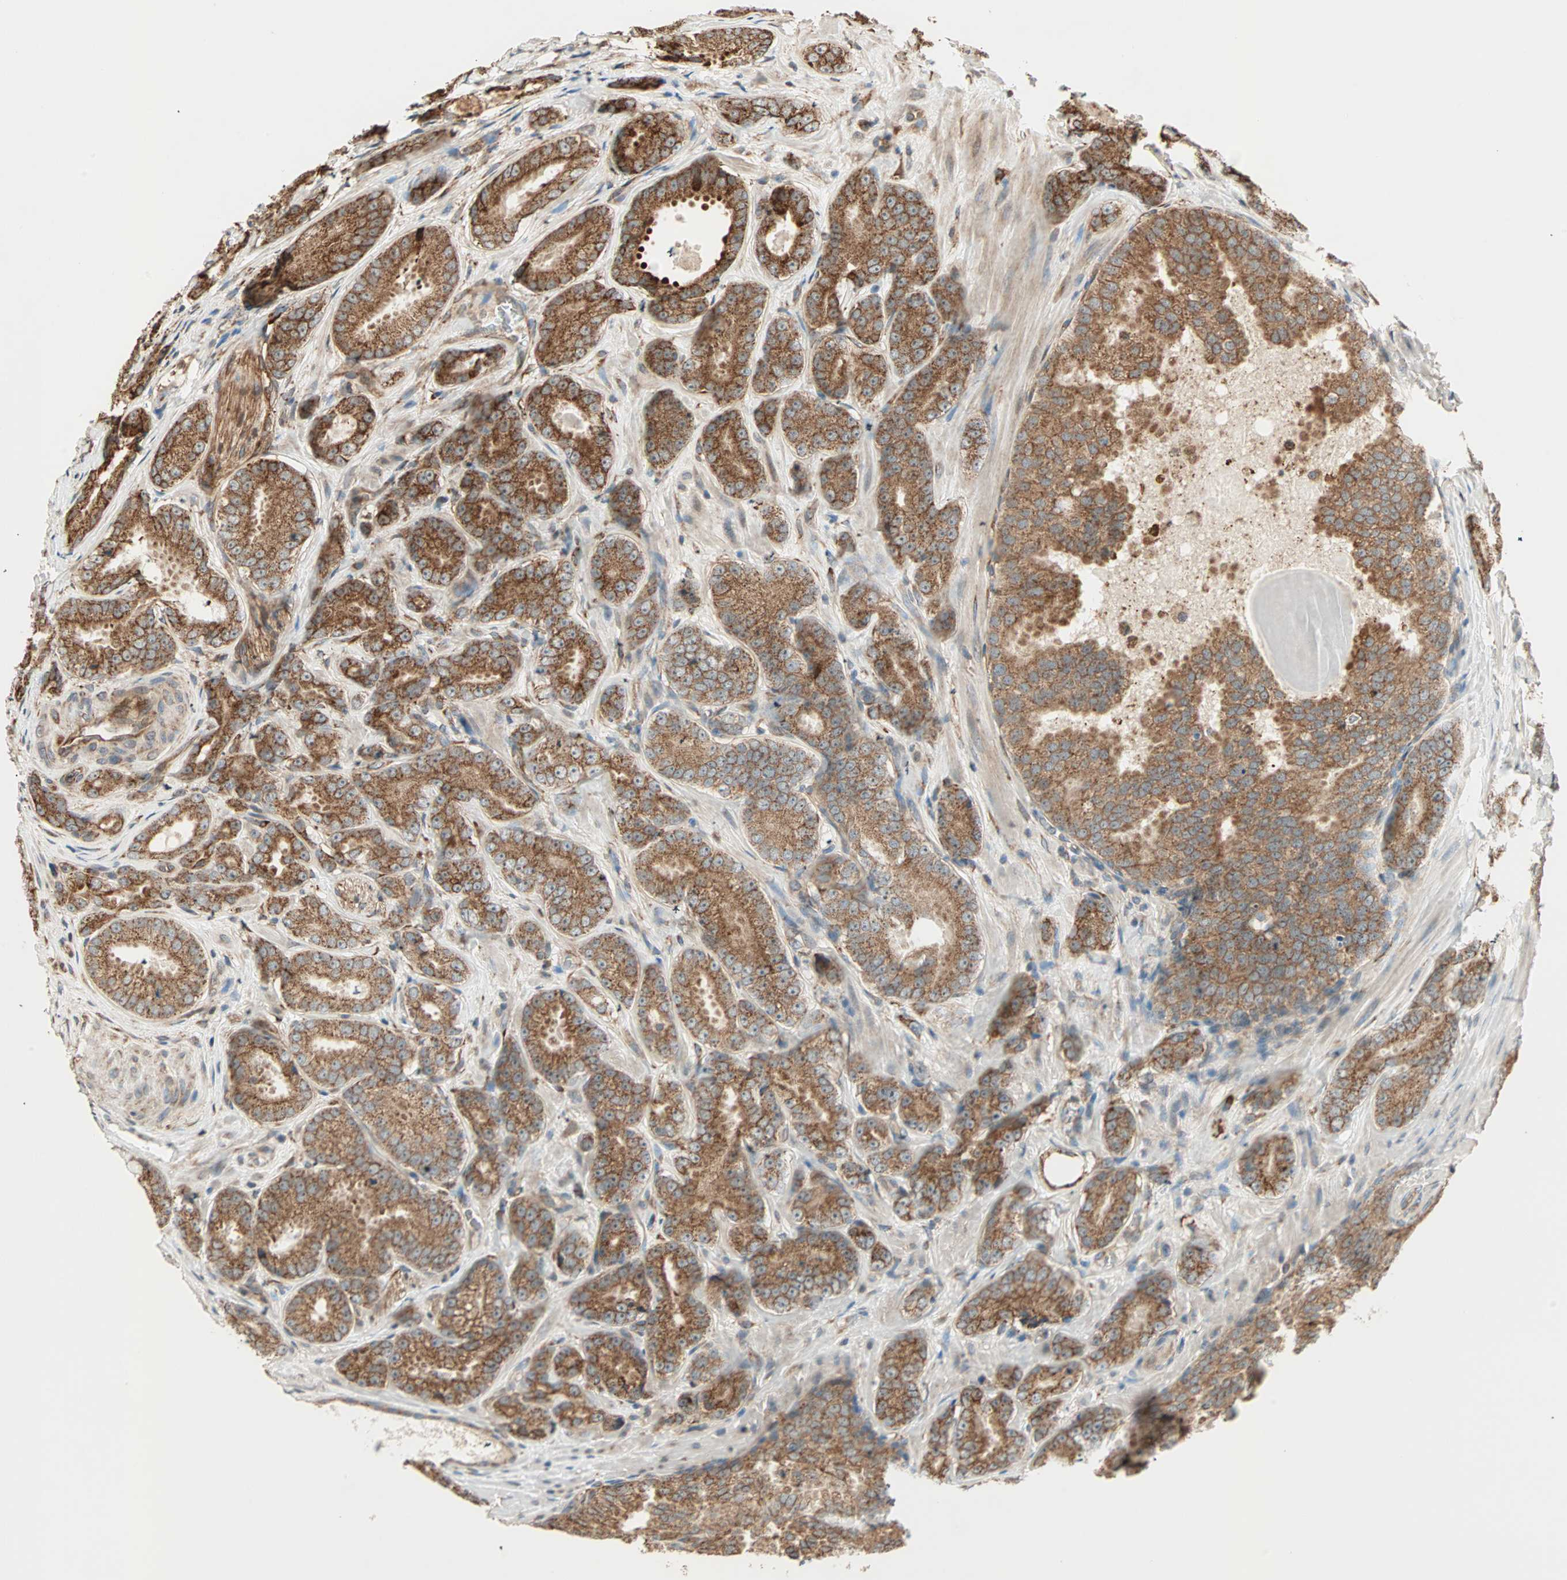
{"staining": {"intensity": "strong", "quantity": ">75%", "location": "cytoplasmic/membranous"}, "tissue": "prostate cancer", "cell_type": "Tumor cells", "image_type": "cancer", "snomed": [{"axis": "morphology", "description": "Adenocarcinoma, High grade"}, {"axis": "topography", "description": "Prostate"}], "caption": "About >75% of tumor cells in human prostate adenocarcinoma (high-grade) exhibit strong cytoplasmic/membranous protein positivity as visualized by brown immunohistochemical staining.", "gene": "P4HA1", "patient": {"sex": "male", "age": 64}}